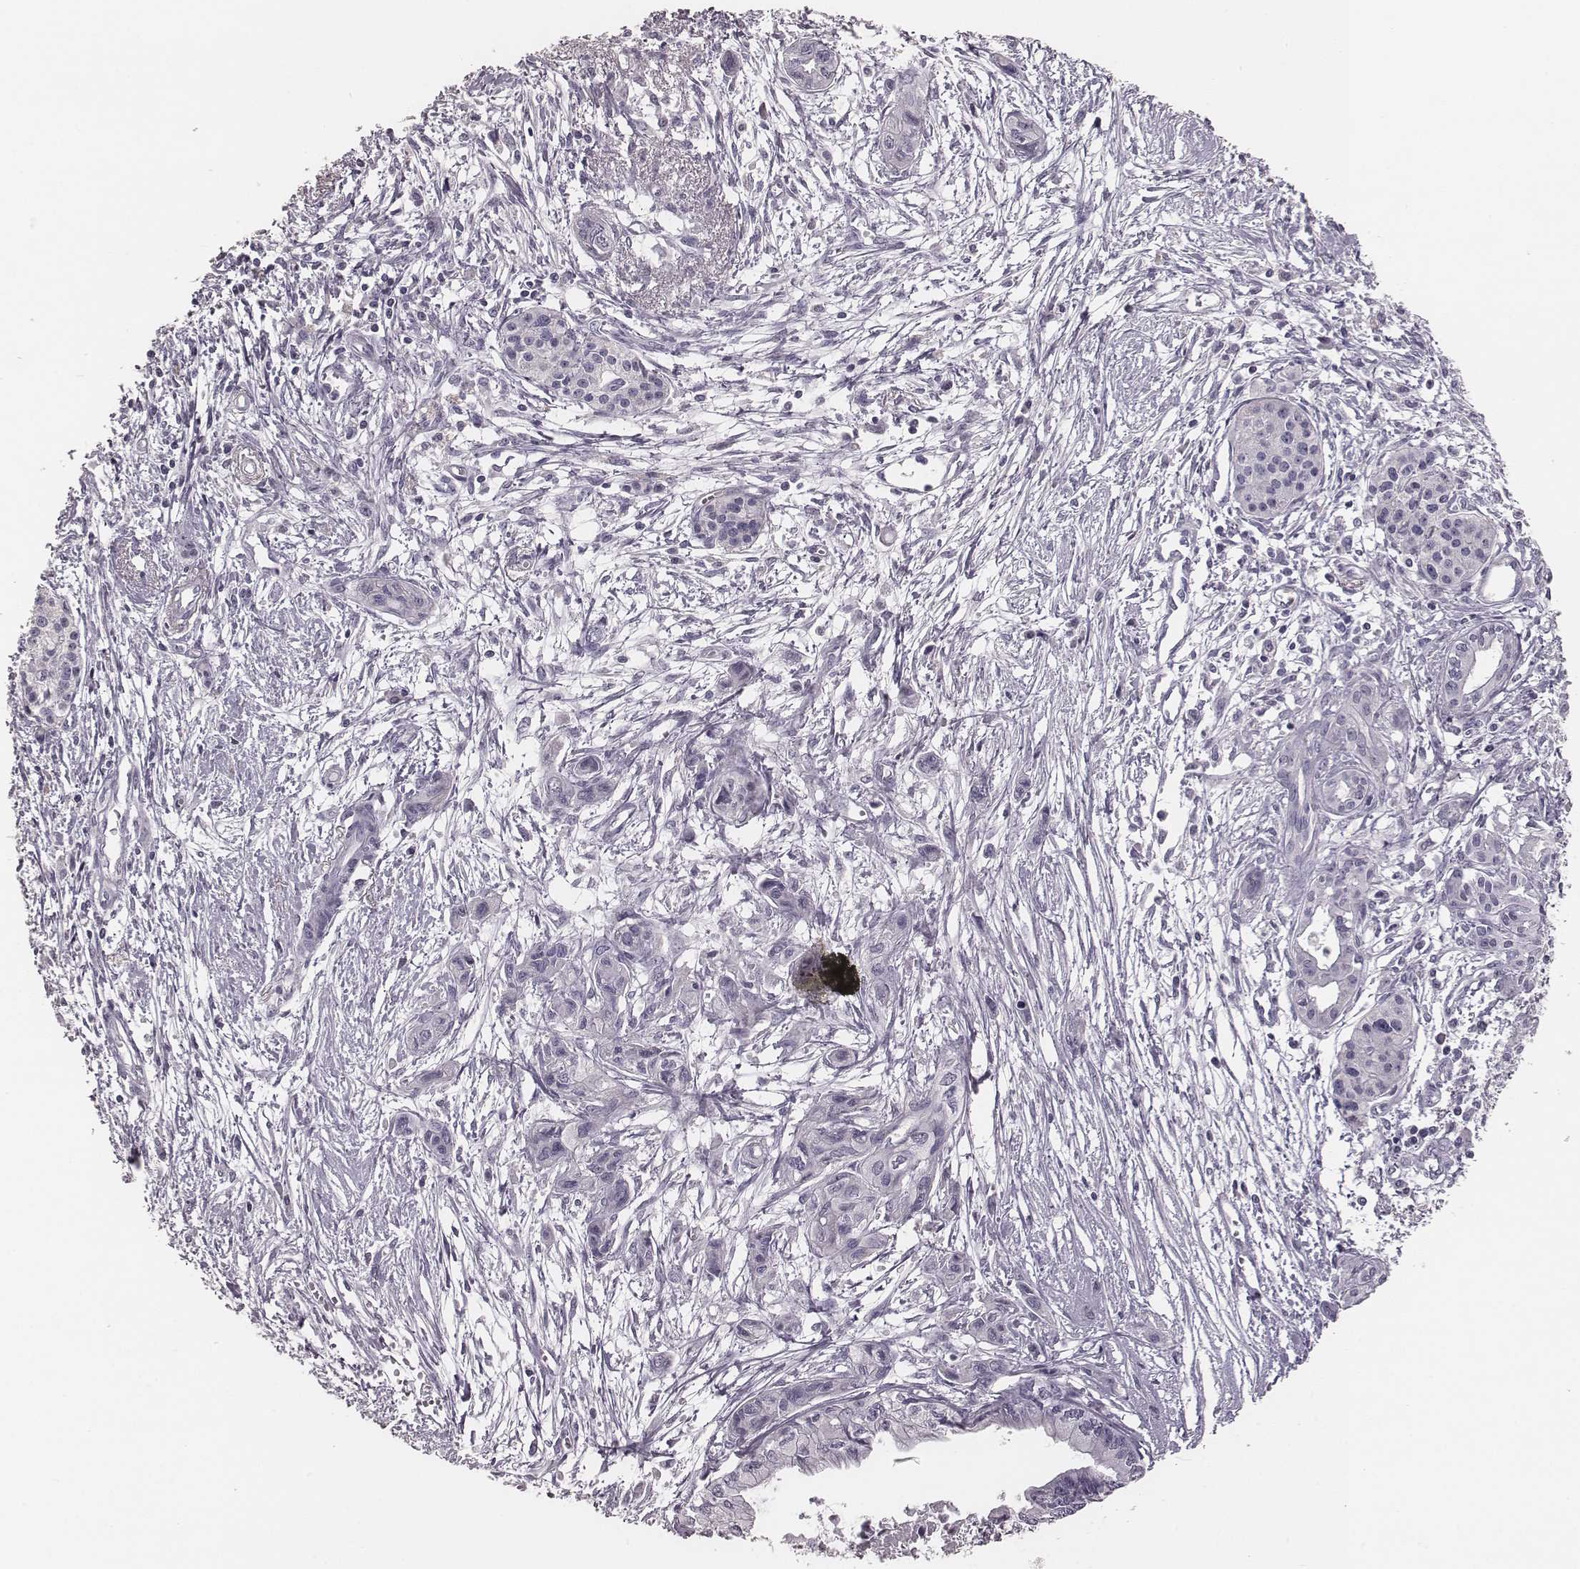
{"staining": {"intensity": "negative", "quantity": "none", "location": "none"}, "tissue": "pancreatic cancer", "cell_type": "Tumor cells", "image_type": "cancer", "snomed": [{"axis": "morphology", "description": "Adenocarcinoma, NOS"}, {"axis": "topography", "description": "Pancreas"}], "caption": "High magnification brightfield microscopy of pancreatic cancer (adenocarcinoma) stained with DAB (brown) and counterstained with hematoxylin (blue): tumor cells show no significant staining.", "gene": "CSHL1", "patient": {"sex": "female", "age": 76}}